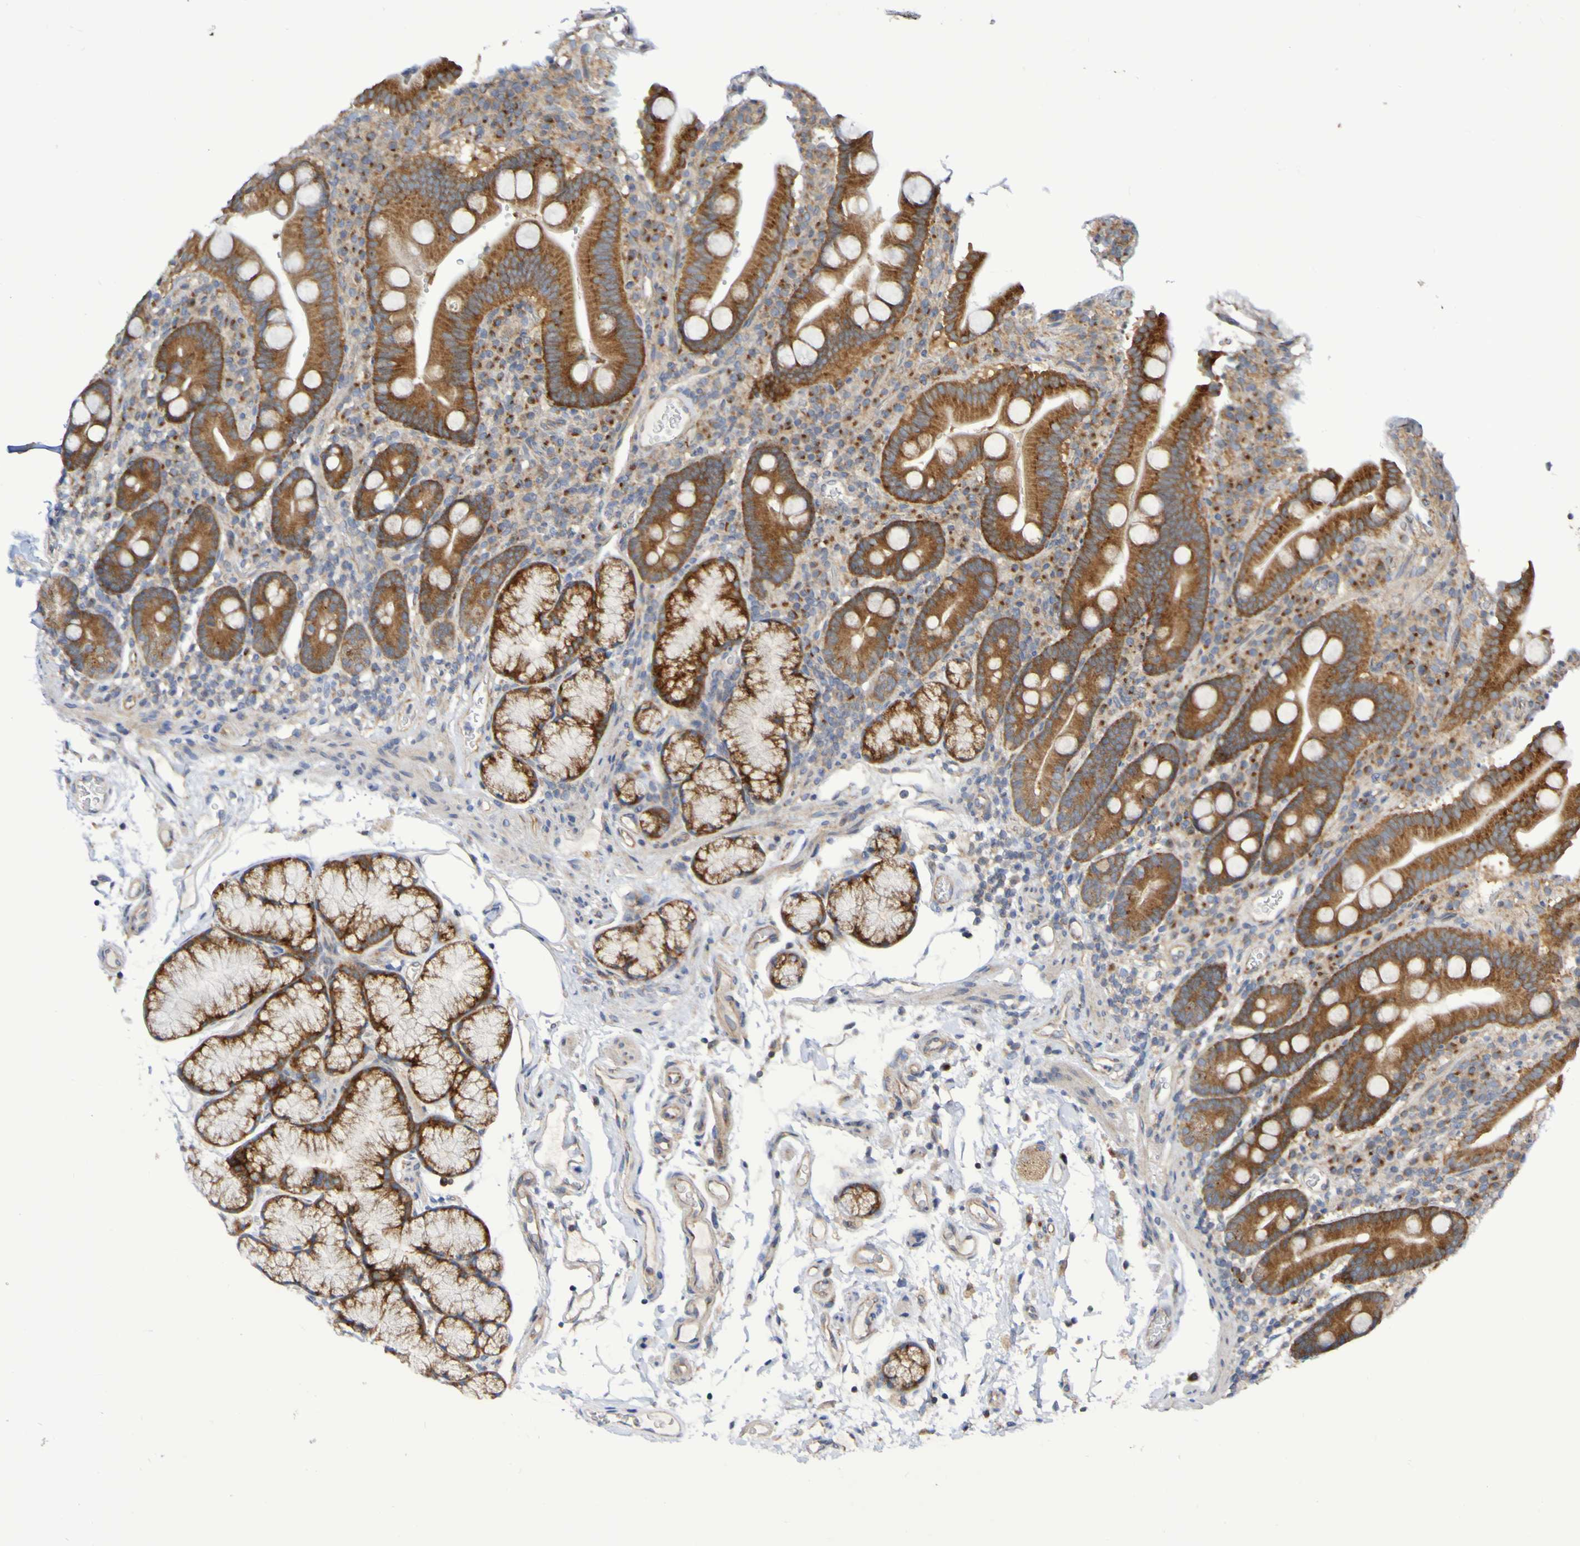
{"staining": {"intensity": "strong", "quantity": ">75%", "location": "cytoplasmic/membranous"}, "tissue": "duodenum", "cell_type": "Glandular cells", "image_type": "normal", "snomed": [{"axis": "morphology", "description": "Normal tissue, NOS"}, {"axis": "topography", "description": "Small intestine, NOS"}], "caption": "Immunohistochemical staining of normal duodenum displays >75% levels of strong cytoplasmic/membranous protein positivity in about >75% of glandular cells. The staining was performed using DAB to visualize the protein expression in brown, while the nuclei were stained in blue with hematoxylin (Magnification: 20x).", "gene": "LMBRD2", "patient": {"sex": "female", "age": 71}}